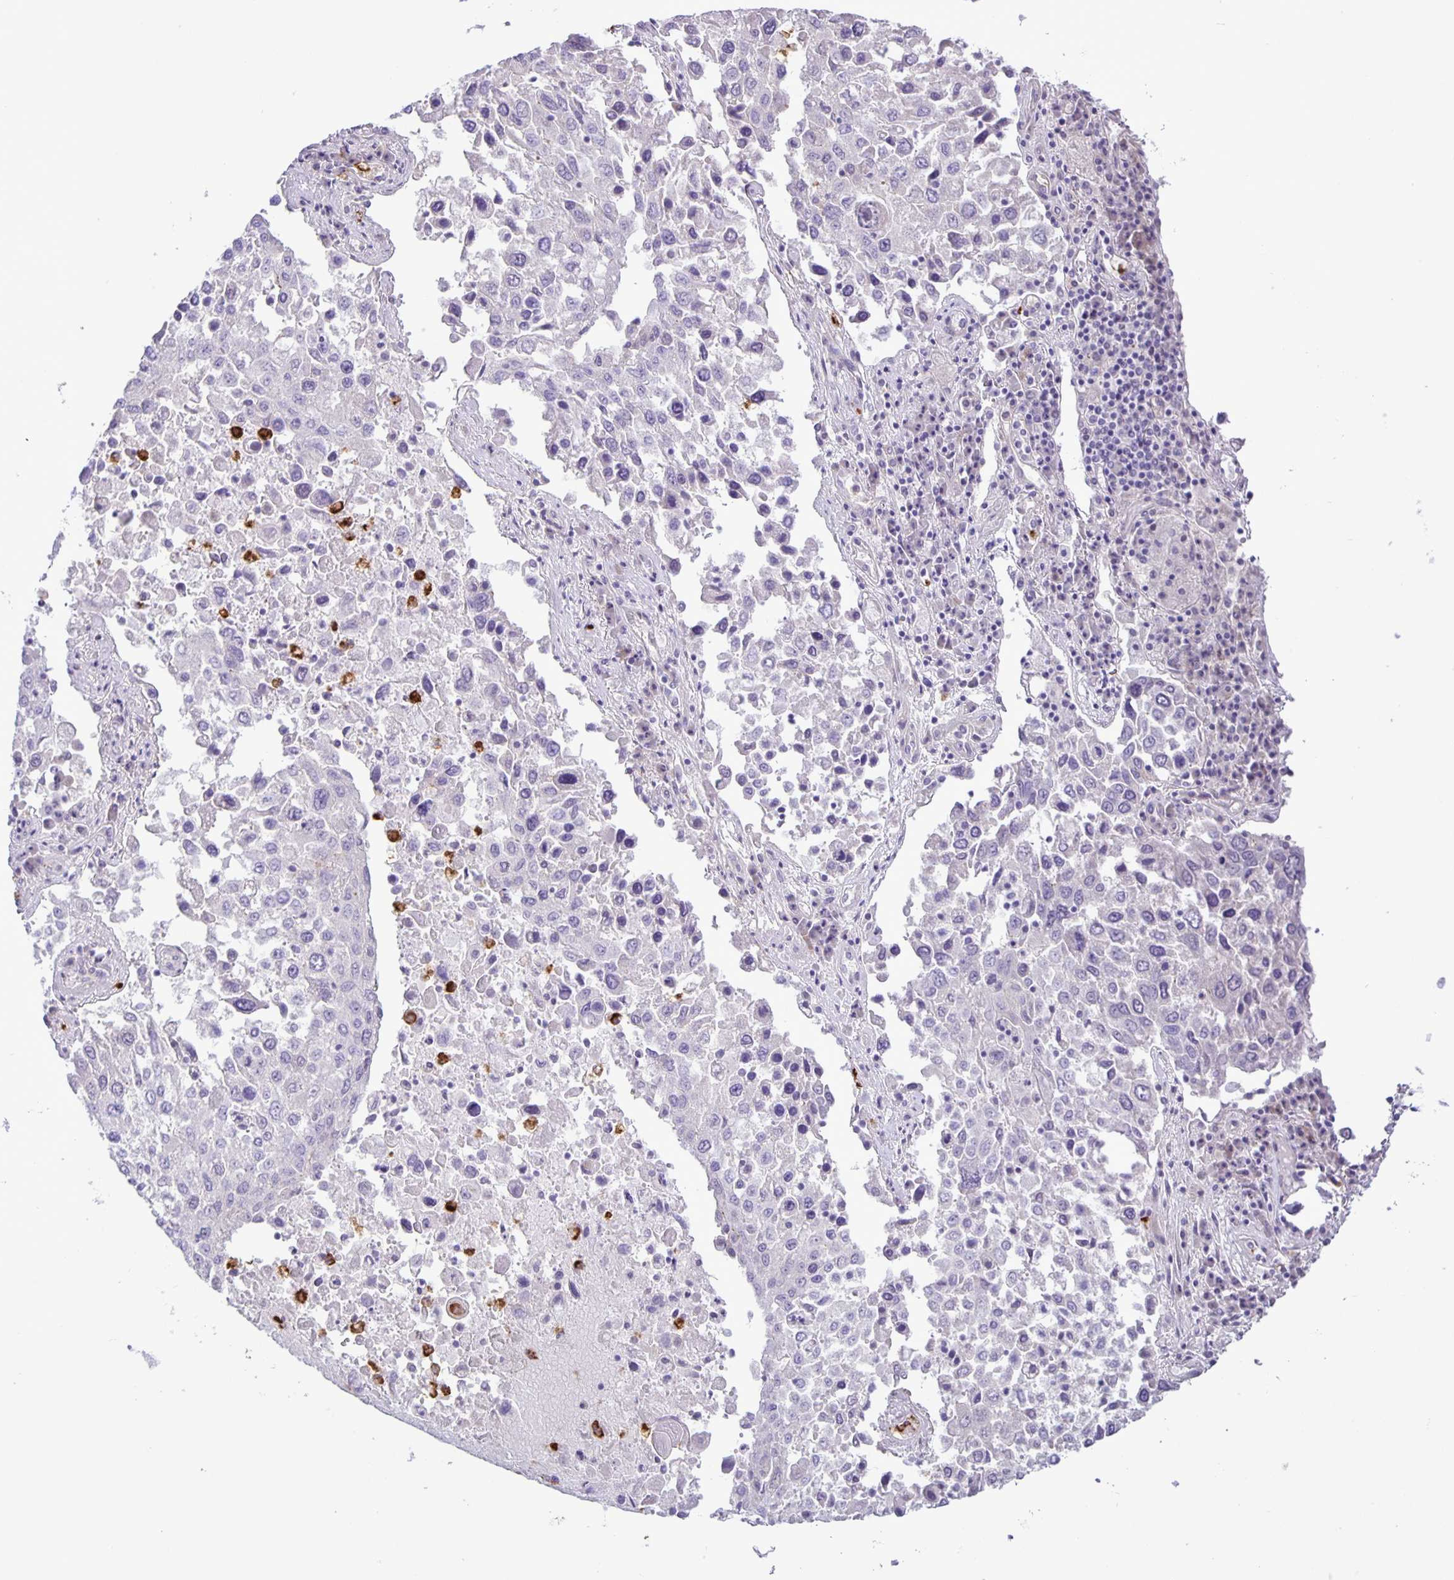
{"staining": {"intensity": "negative", "quantity": "none", "location": "none"}, "tissue": "lung cancer", "cell_type": "Tumor cells", "image_type": "cancer", "snomed": [{"axis": "morphology", "description": "Squamous cell carcinoma, NOS"}, {"axis": "topography", "description": "Lung"}], "caption": "Immunohistochemistry (IHC) of human lung squamous cell carcinoma shows no expression in tumor cells.", "gene": "ADCK1", "patient": {"sex": "male", "age": 65}}